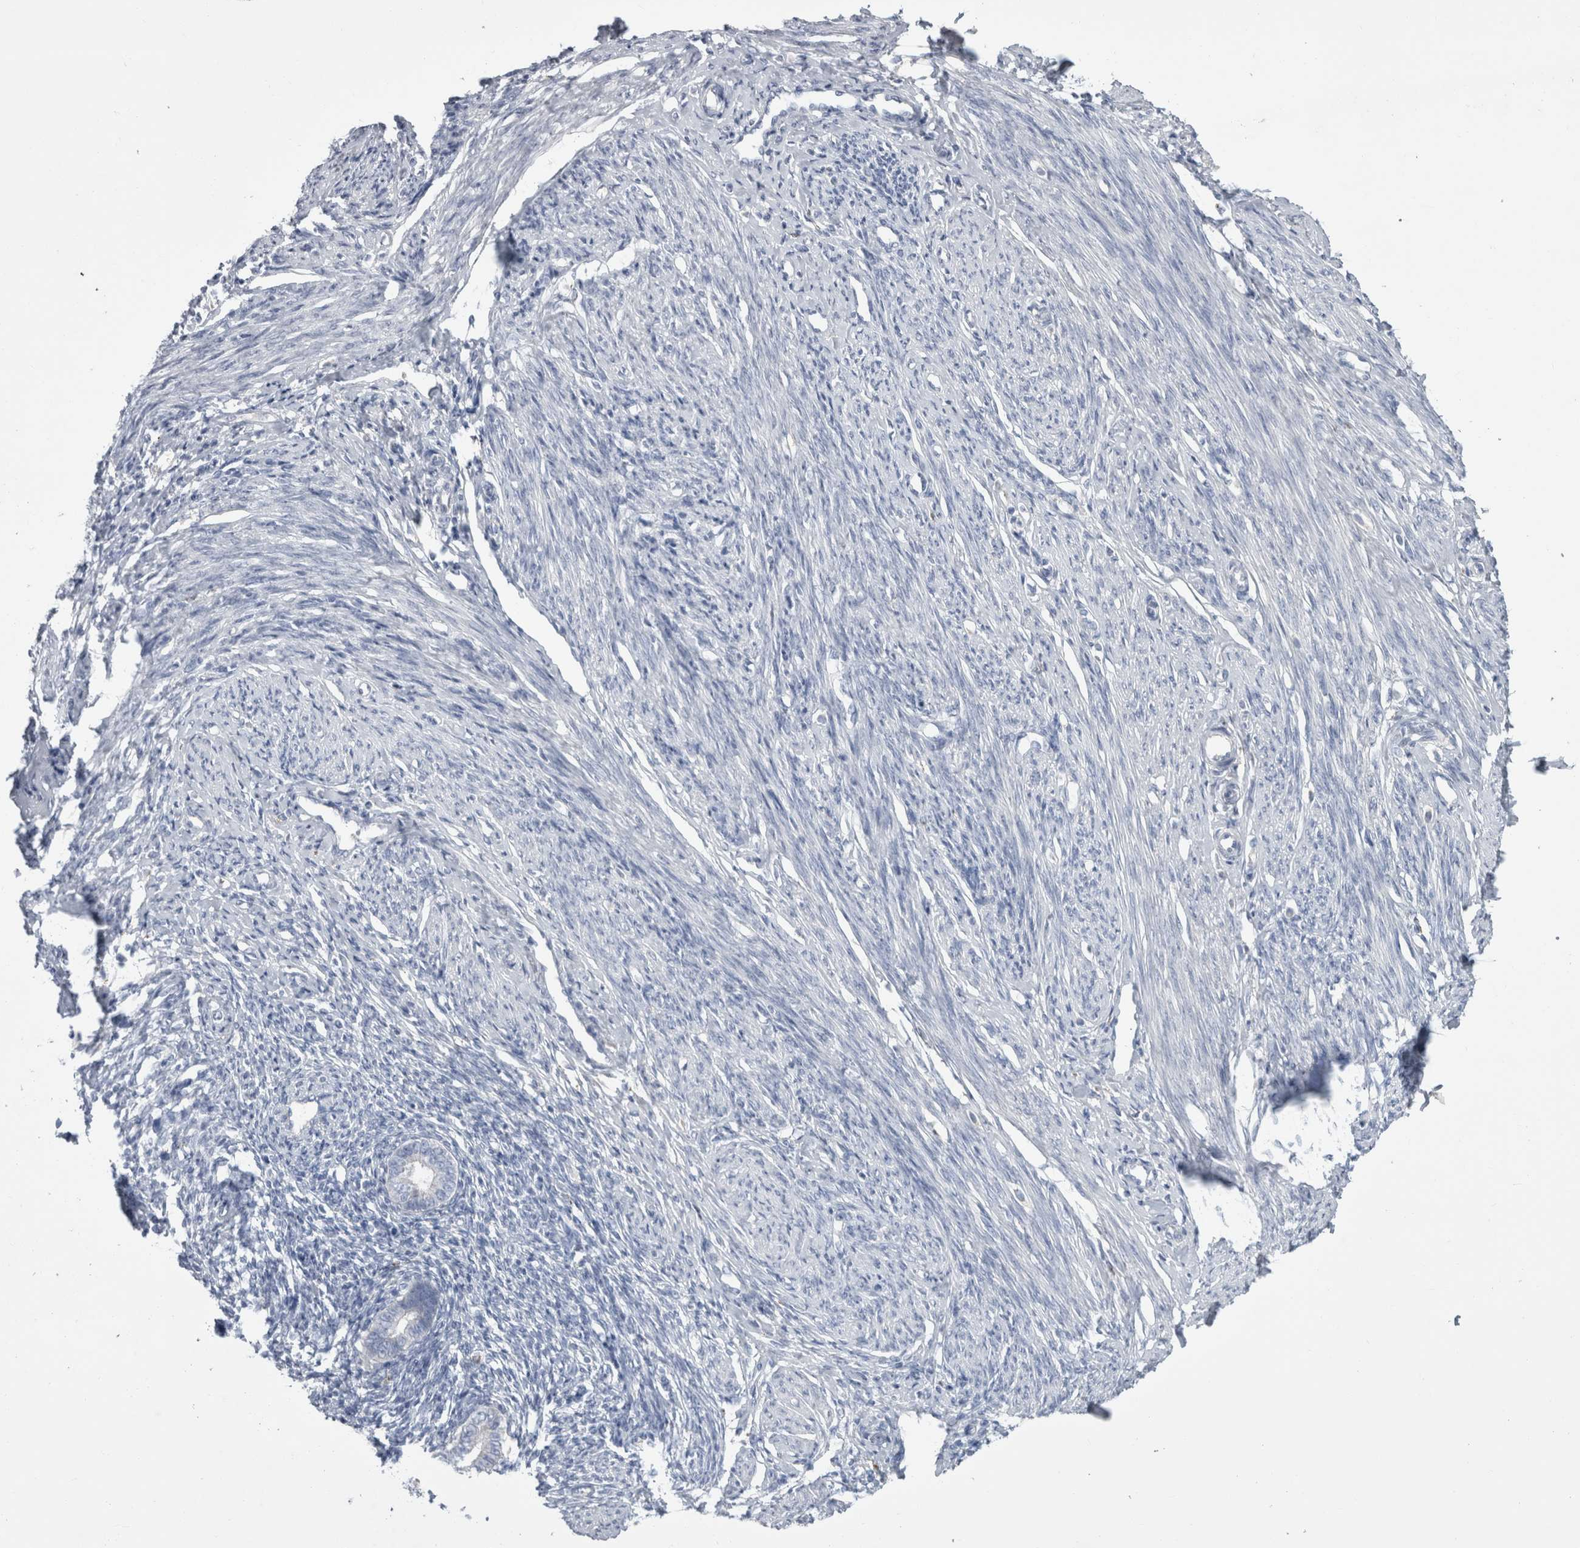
{"staining": {"intensity": "negative", "quantity": "none", "location": "none"}, "tissue": "endometrium", "cell_type": "Cells in endometrial stroma", "image_type": "normal", "snomed": [{"axis": "morphology", "description": "Normal tissue, NOS"}, {"axis": "topography", "description": "Endometrium"}], "caption": "The IHC micrograph has no significant positivity in cells in endometrial stroma of endometrium.", "gene": "GATM", "patient": {"sex": "female", "age": 56}}